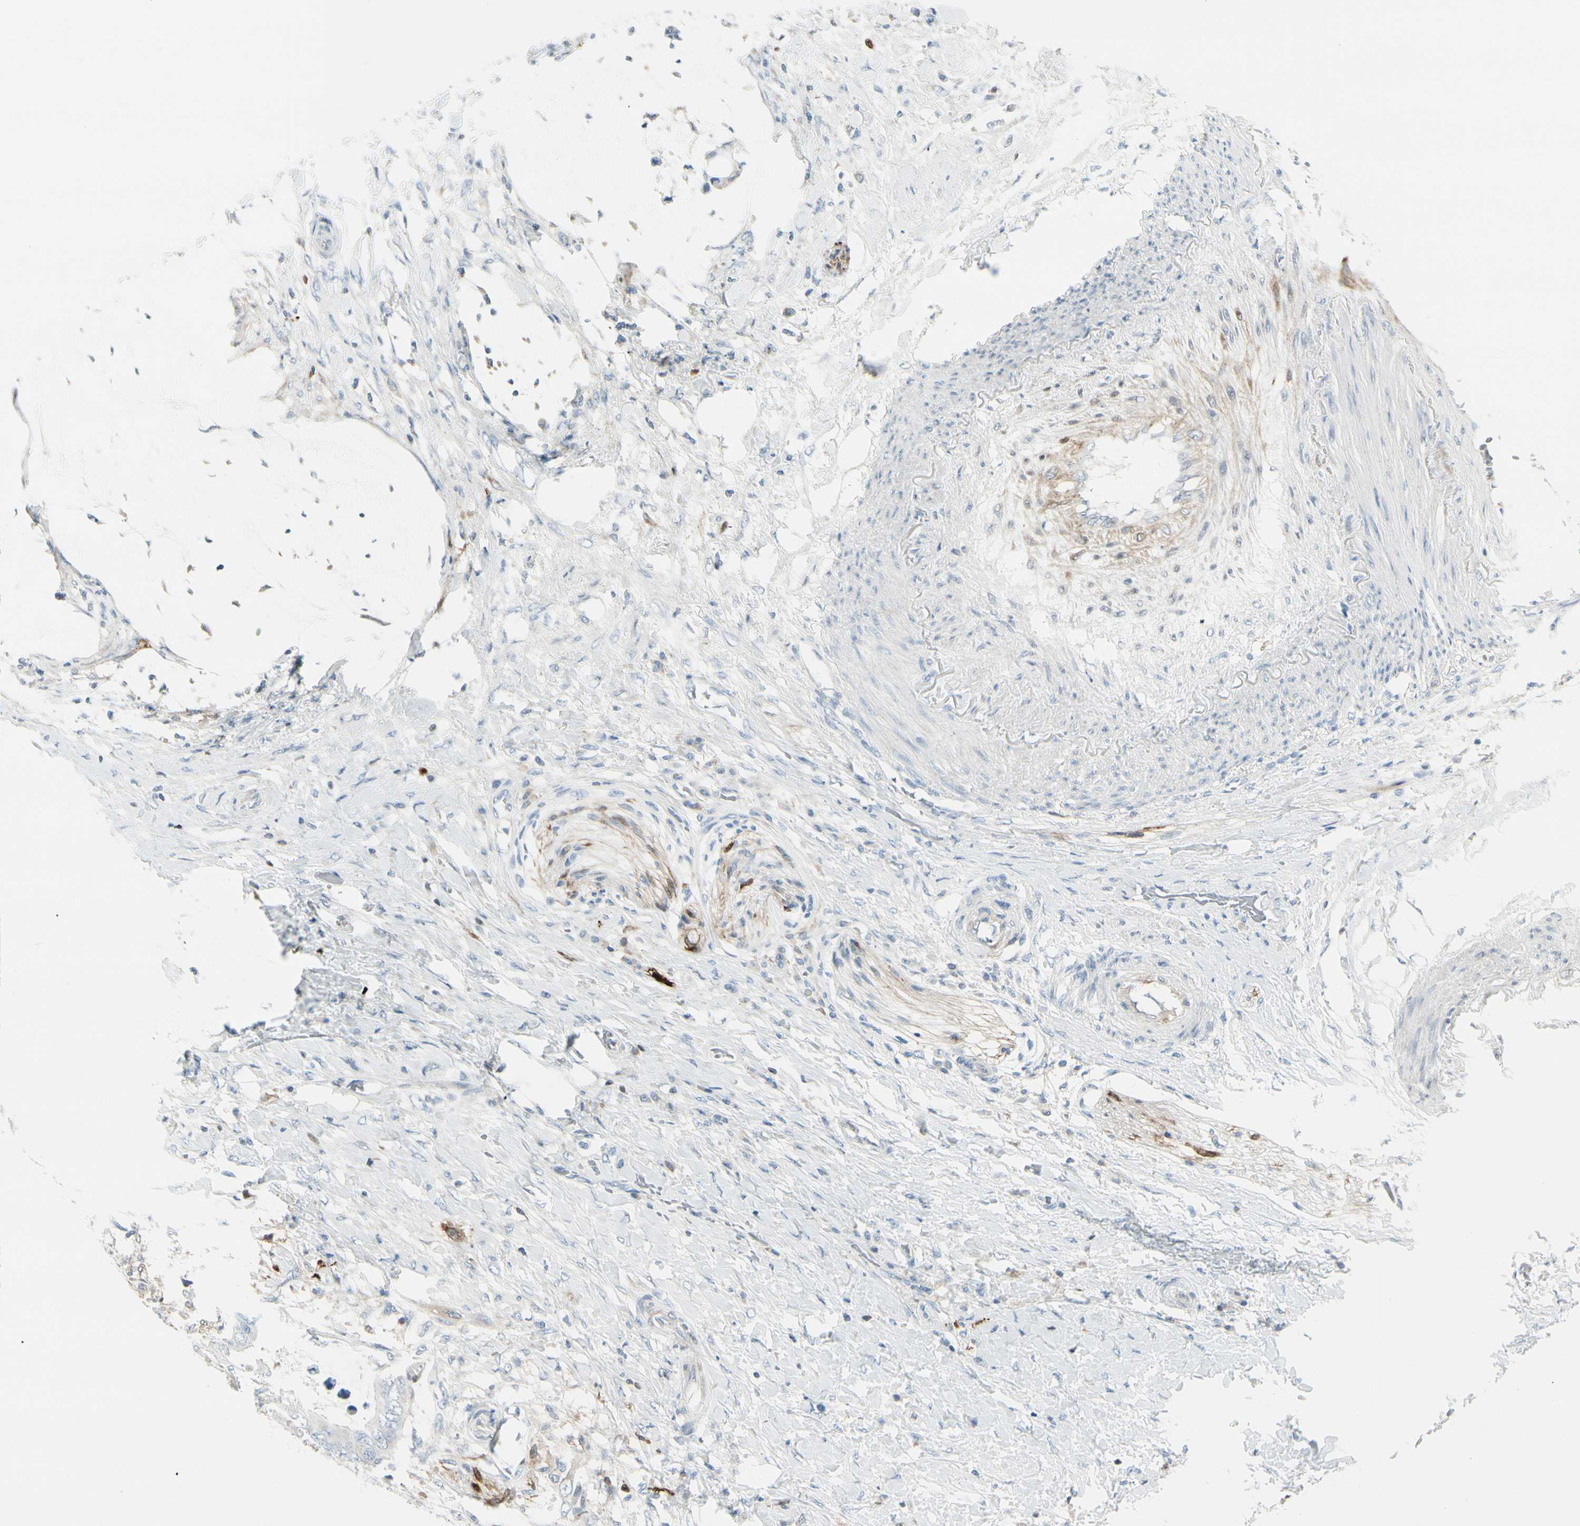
{"staining": {"intensity": "negative", "quantity": "none", "location": "none"}, "tissue": "colorectal cancer", "cell_type": "Tumor cells", "image_type": "cancer", "snomed": [{"axis": "morphology", "description": "Adenocarcinoma, NOS"}, {"axis": "topography", "description": "Rectum"}], "caption": "Protein analysis of colorectal cancer (adenocarcinoma) reveals no significant staining in tumor cells.", "gene": "TRAF1", "patient": {"sex": "female", "age": 77}}